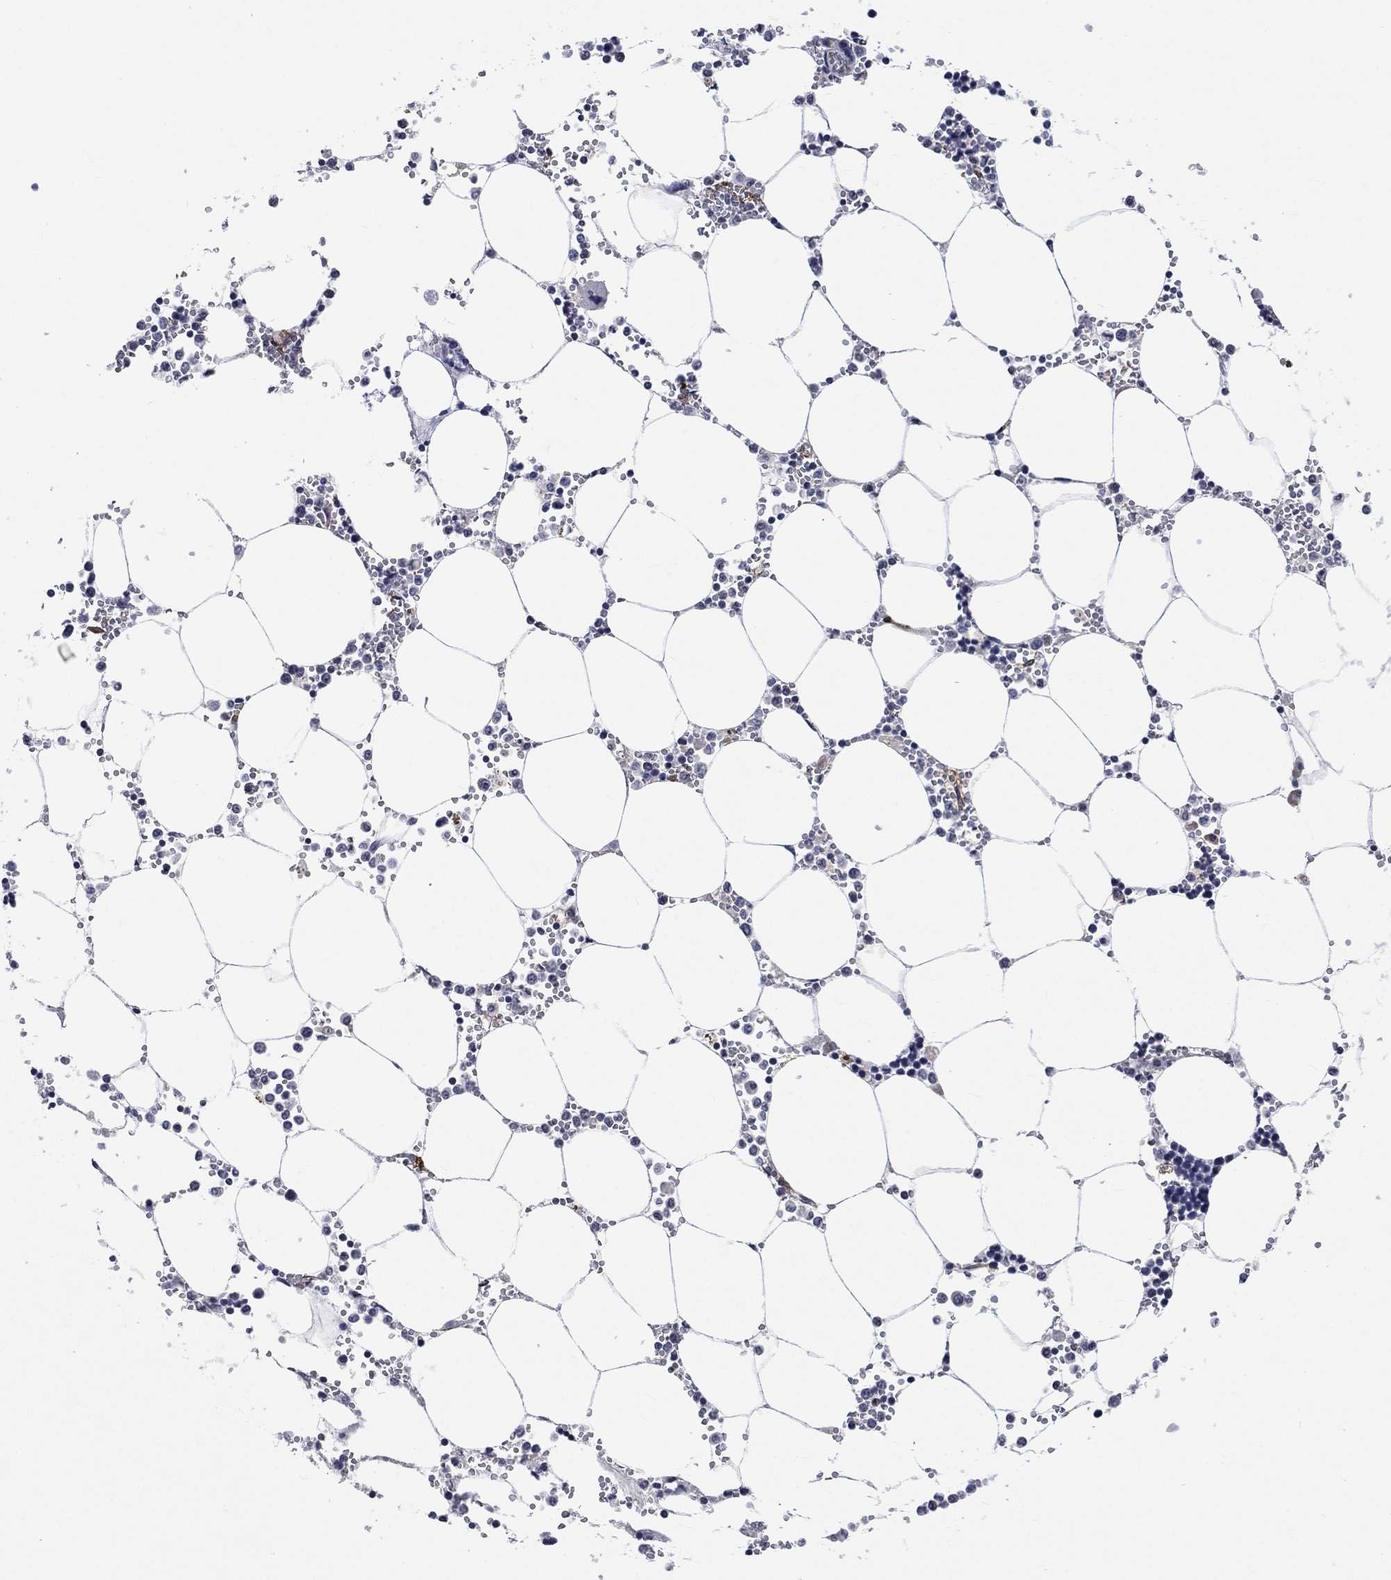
{"staining": {"intensity": "negative", "quantity": "none", "location": "none"}, "tissue": "bone marrow", "cell_type": "Hematopoietic cells", "image_type": "normal", "snomed": [{"axis": "morphology", "description": "Normal tissue, NOS"}, {"axis": "topography", "description": "Bone marrow"}], "caption": "This is a photomicrograph of immunohistochemistry staining of unremarkable bone marrow, which shows no positivity in hematopoietic cells.", "gene": "TGM2", "patient": {"sex": "male", "age": 54}}